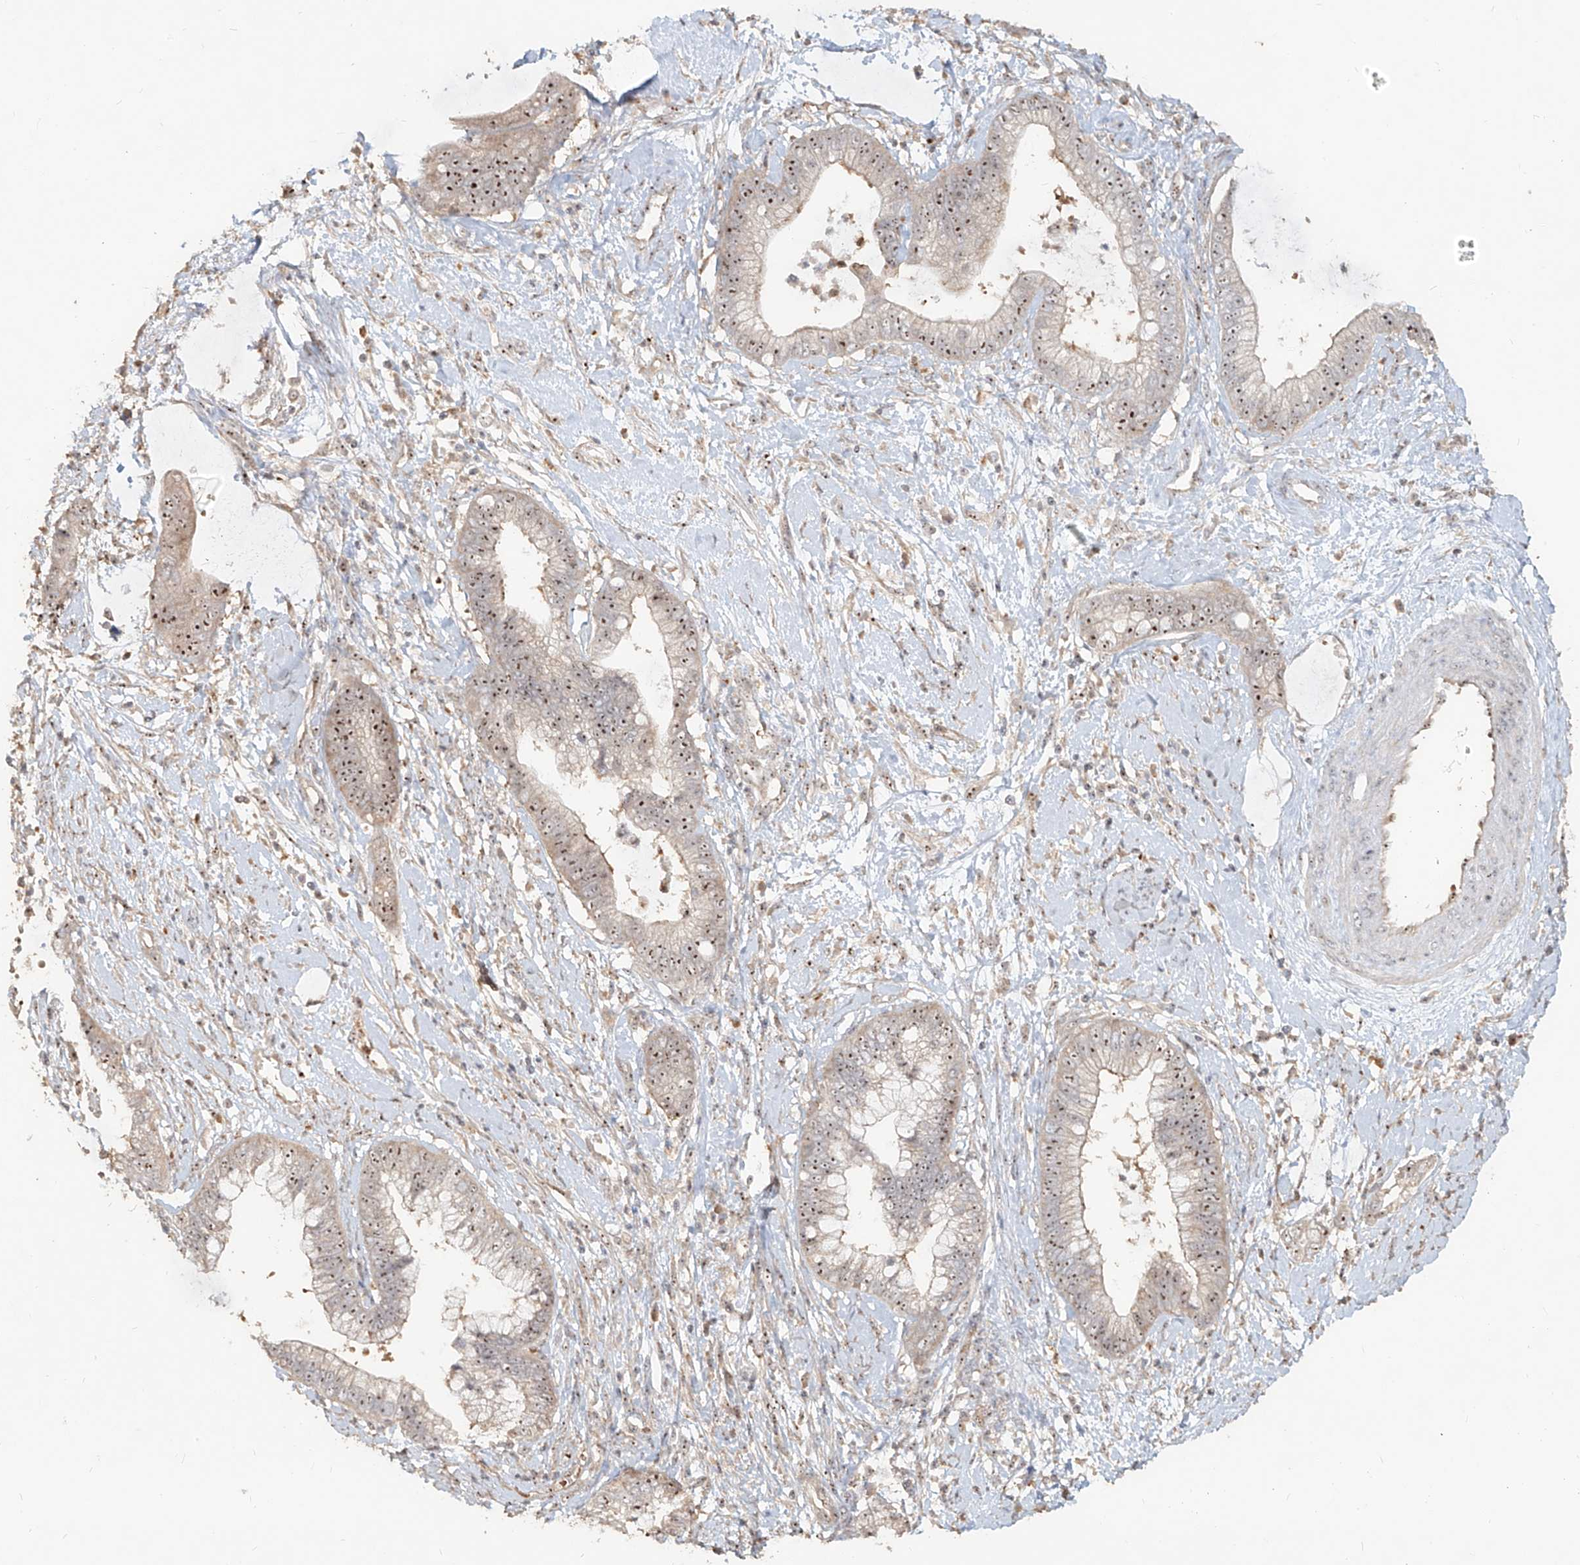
{"staining": {"intensity": "moderate", "quantity": "25%-75%", "location": "nuclear"}, "tissue": "cervical cancer", "cell_type": "Tumor cells", "image_type": "cancer", "snomed": [{"axis": "morphology", "description": "Adenocarcinoma, NOS"}, {"axis": "topography", "description": "Cervix"}], "caption": "Brown immunohistochemical staining in human cervical cancer (adenocarcinoma) demonstrates moderate nuclear positivity in about 25%-75% of tumor cells.", "gene": "BYSL", "patient": {"sex": "female", "age": 44}}